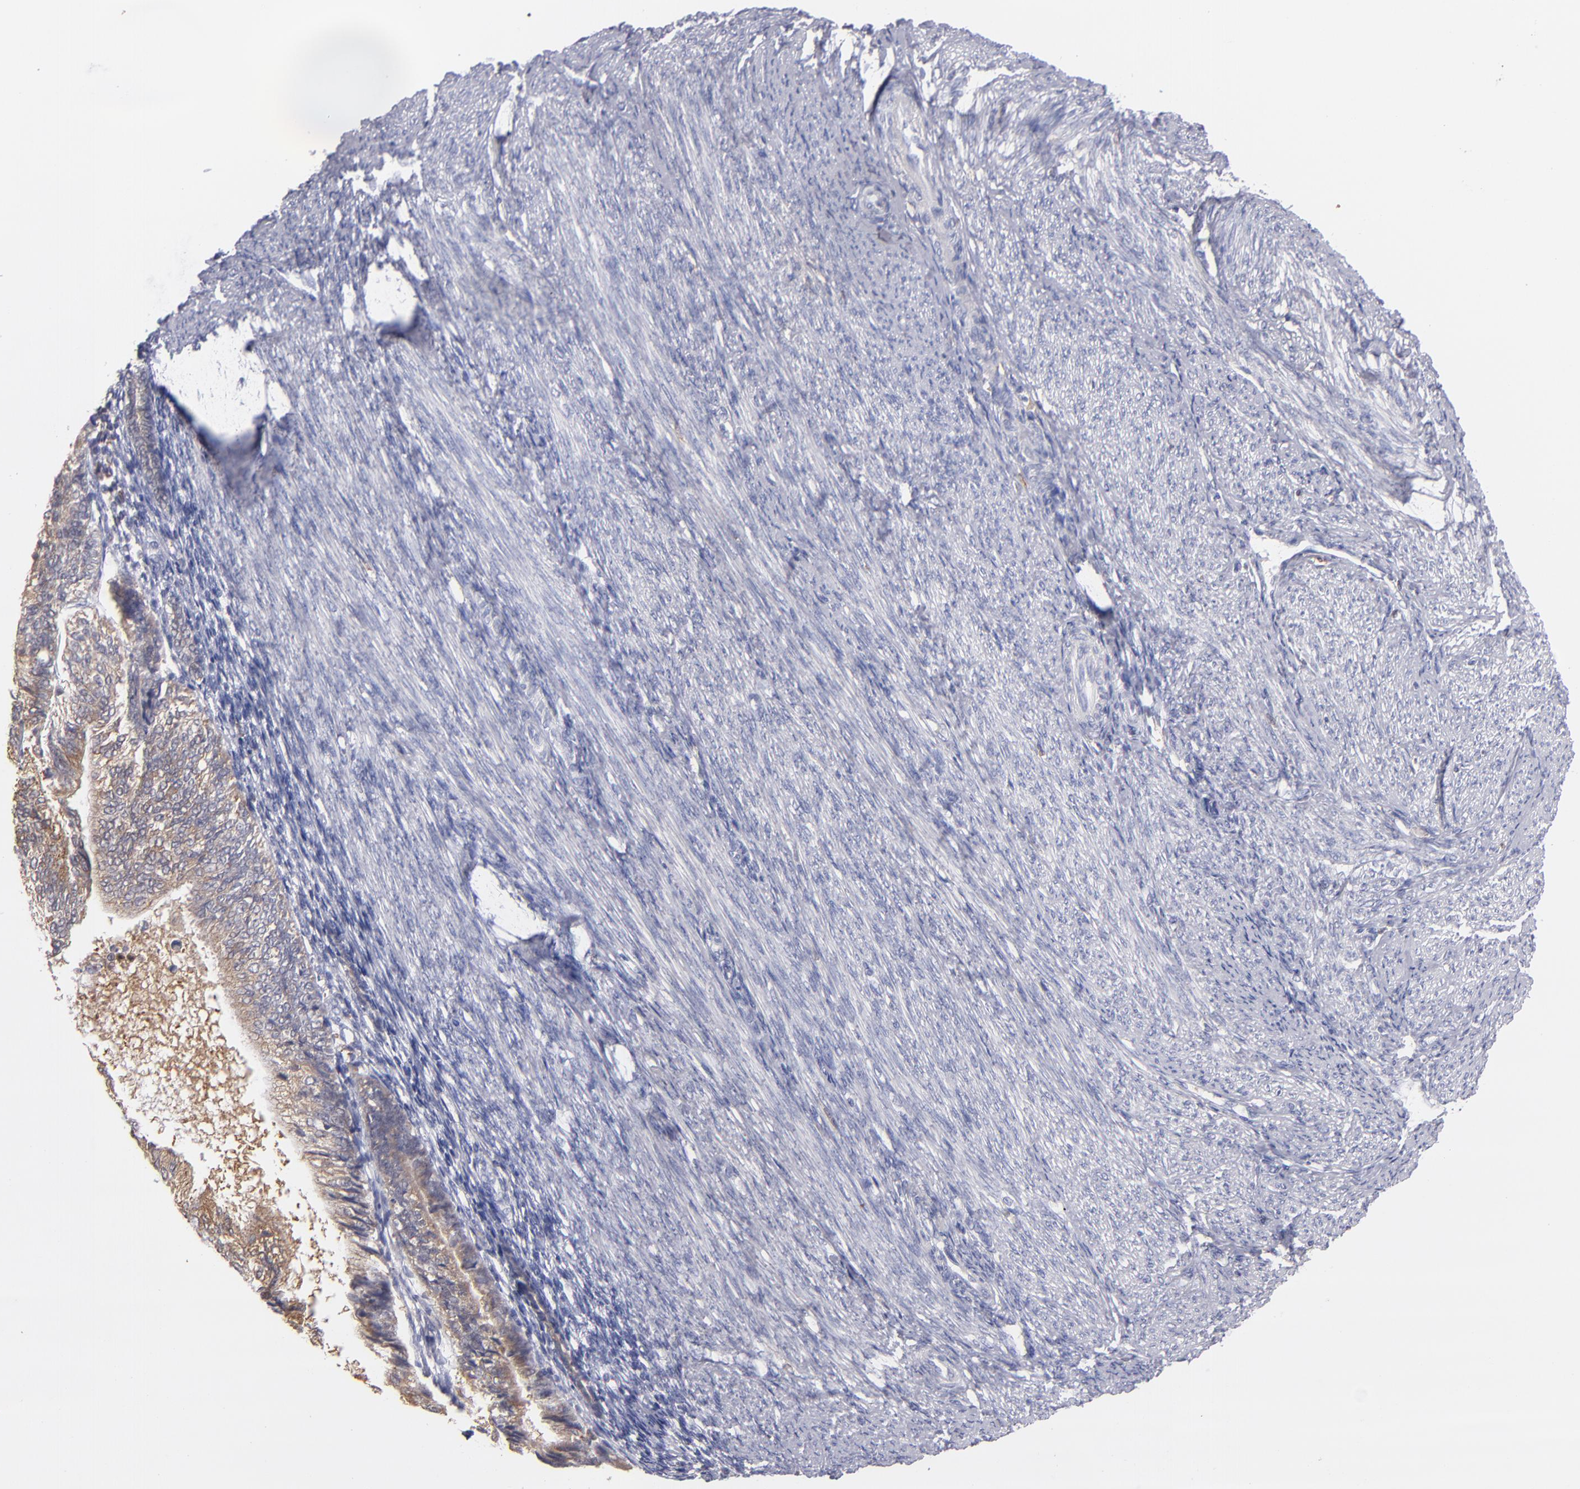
{"staining": {"intensity": "moderate", "quantity": "25%-75%", "location": "cytoplasmic/membranous"}, "tissue": "endometrial cancer", "cell_type": "Tumor cells", "image_type": "cancer", "snomed": [{"axis": "morphology", "description": "Adenocarcinoma, NOS"}, {"axis": "topography", "description": "Endometrium"}], "caption": "A histopathology image showing moderate cytoplasmic/membranous staining in approximately 25%-75% of tumor cells in endometrial cancer, as visualized by brown immunohistochemical staining.", "gene": "PRKCD", "patient": {"sex": "female", "age": 55}}